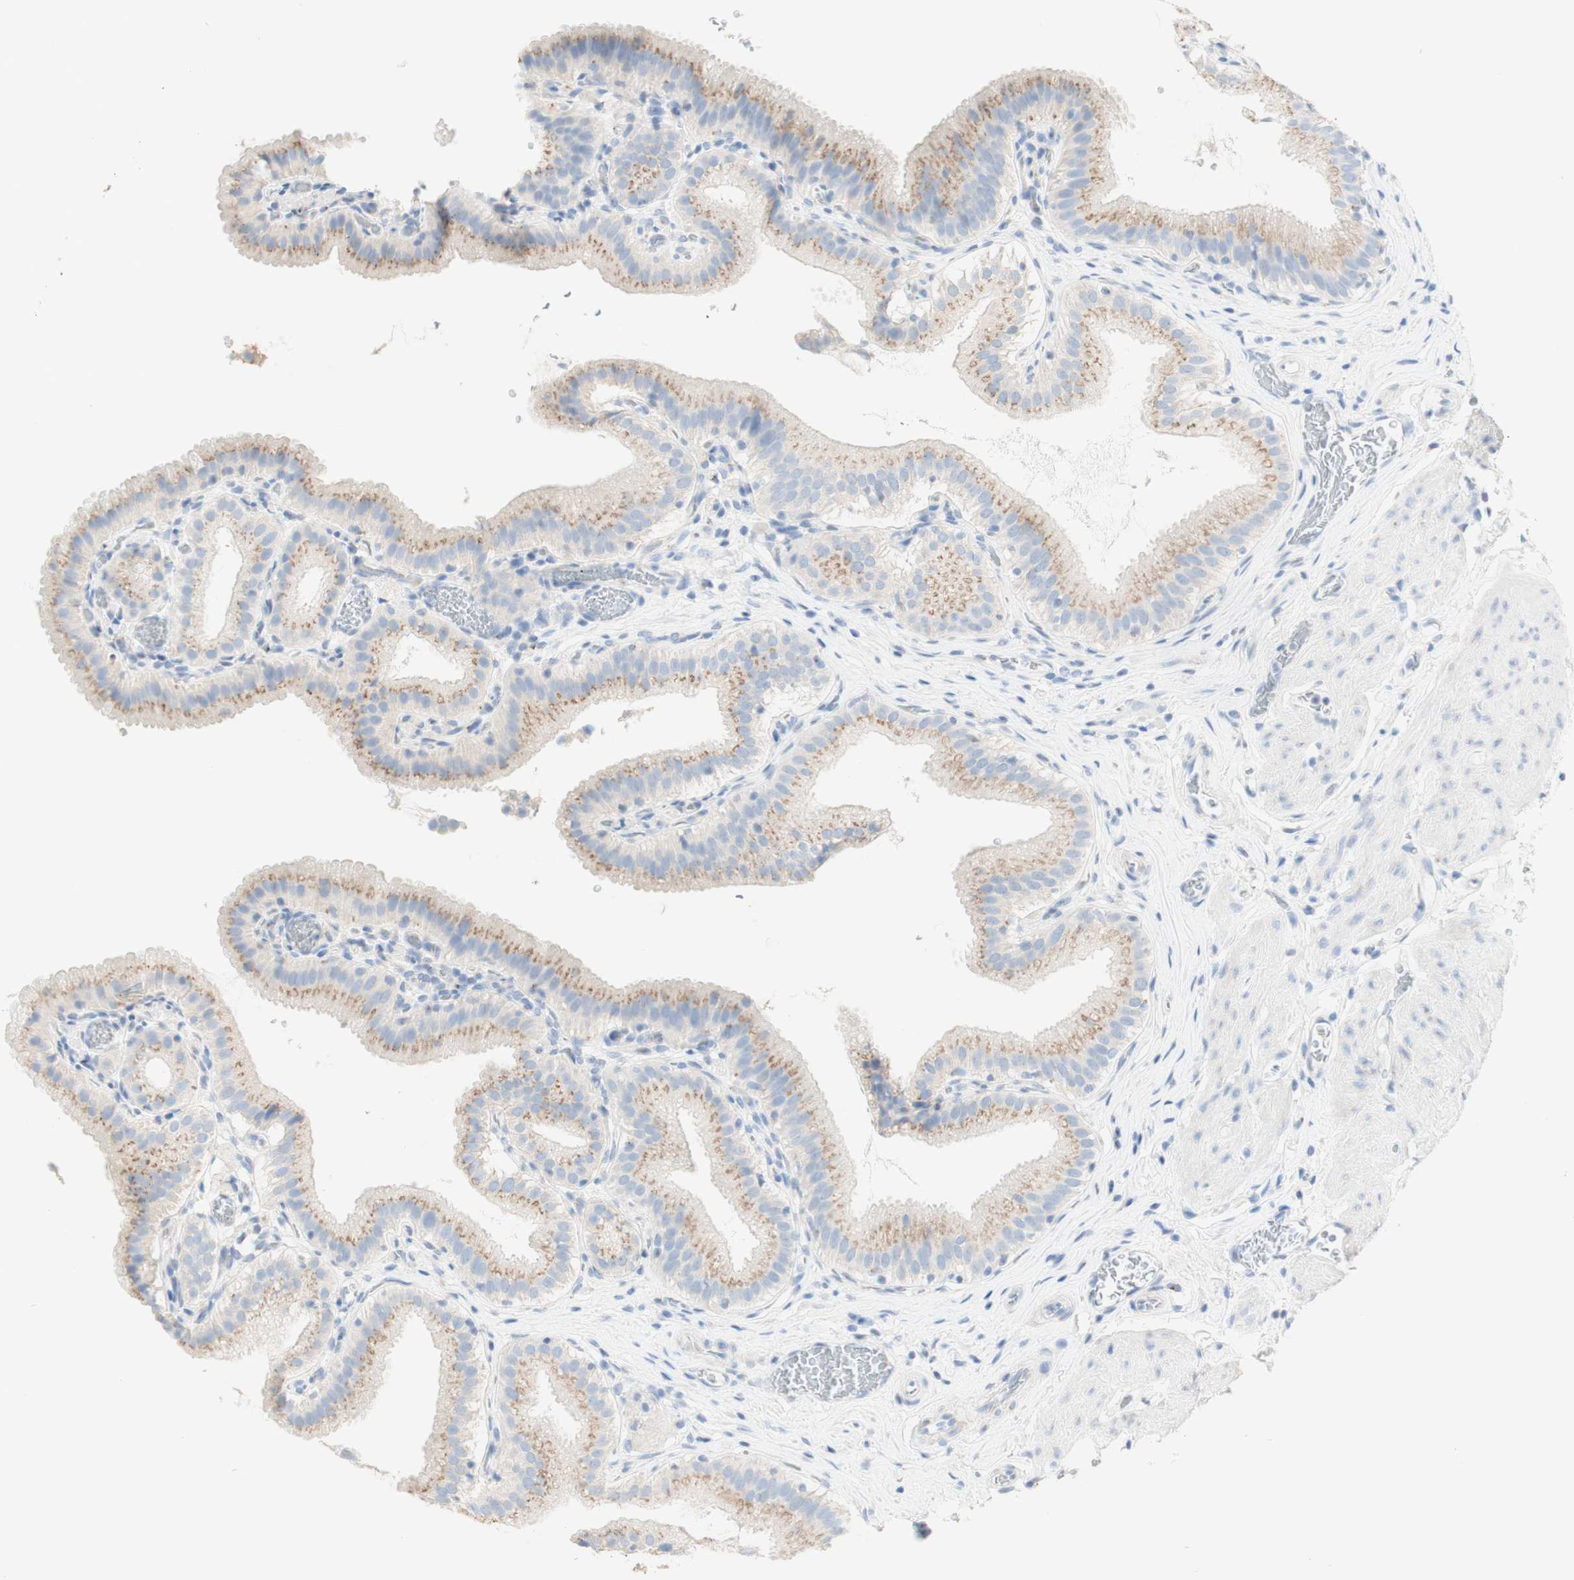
{"staining": {"intensity": "moderate", "quantity": ">75%", "location": "cytoplasmic/membranous"}, "tissue": "gallbladder", "cell_type": "Glandular cells", "image_type": "normal", "snomed": [{"axis": "morphology", "description": "Normal tissue, NOS"}, {"axis": "topography", "description": "Gallbladder"}], "caption": "Protein staining of benign gallbladder exhibits moderate cytoplasmic/membranous expression in about >75% of glandular cells.", "gene": "MANEA", "patient": {"sex": "male", "age": 54}}